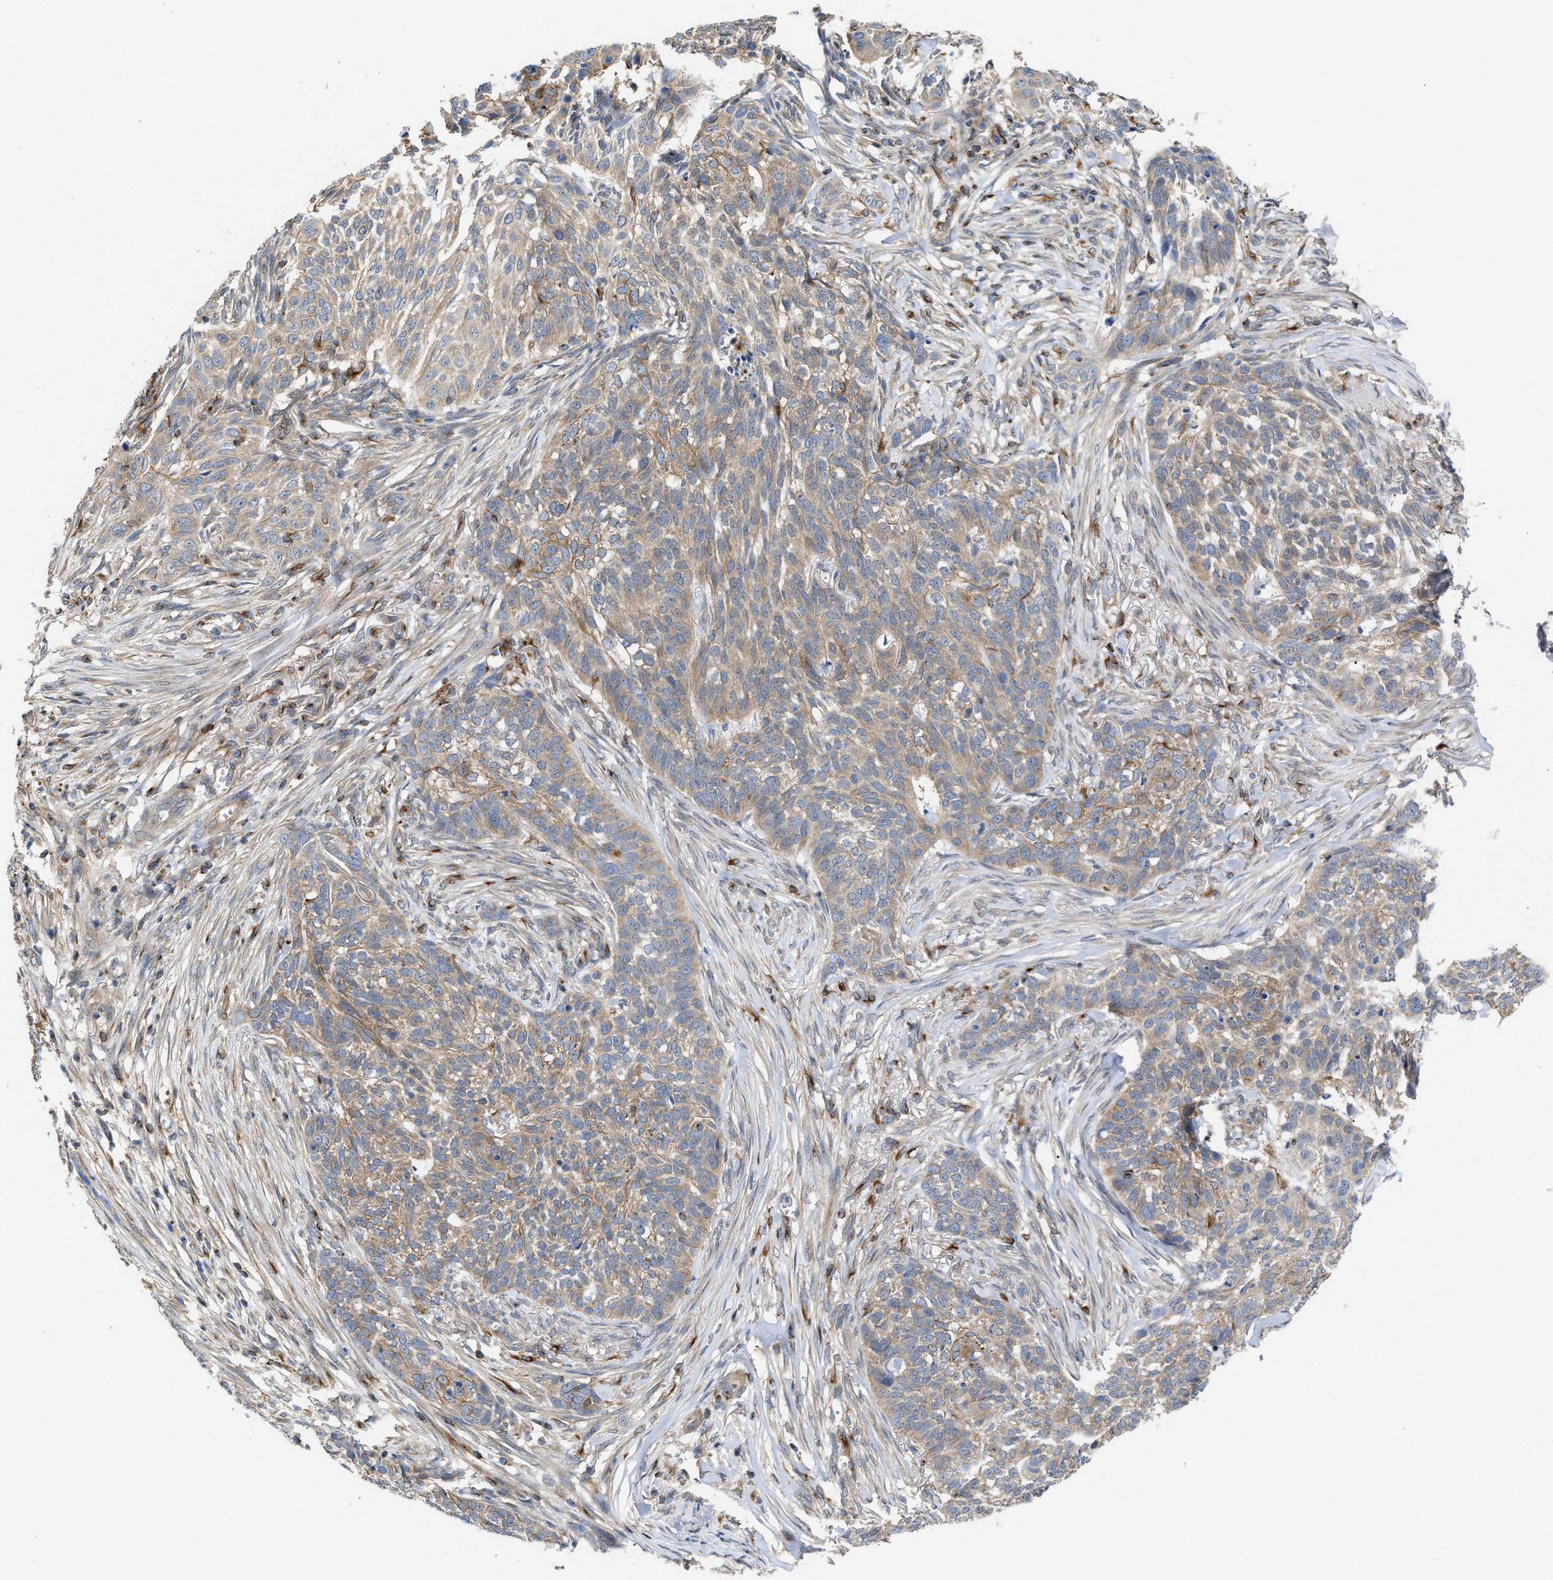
{"staining": {"intensity": "weak", "quantity": ">75%", "location": "cytoplasmic/membranous"}, "tissue": "skin cancer", "cell_type": "Tumor cells", "image_type": "cancer", "snomed": [{"axis": "morphology", "description": "Basal cell carcinoma"}, {"axis": "topography", "description": "Skin"}], "caption": "Skin cancer stained with DAB immunohistochemistry (IHC) demonstrates low levels of weak cytoplasmic/membranous positivity in about >75% of tumor cells.", "gene": "BBLN", "patient": {"sex": "male", "age": 85}}